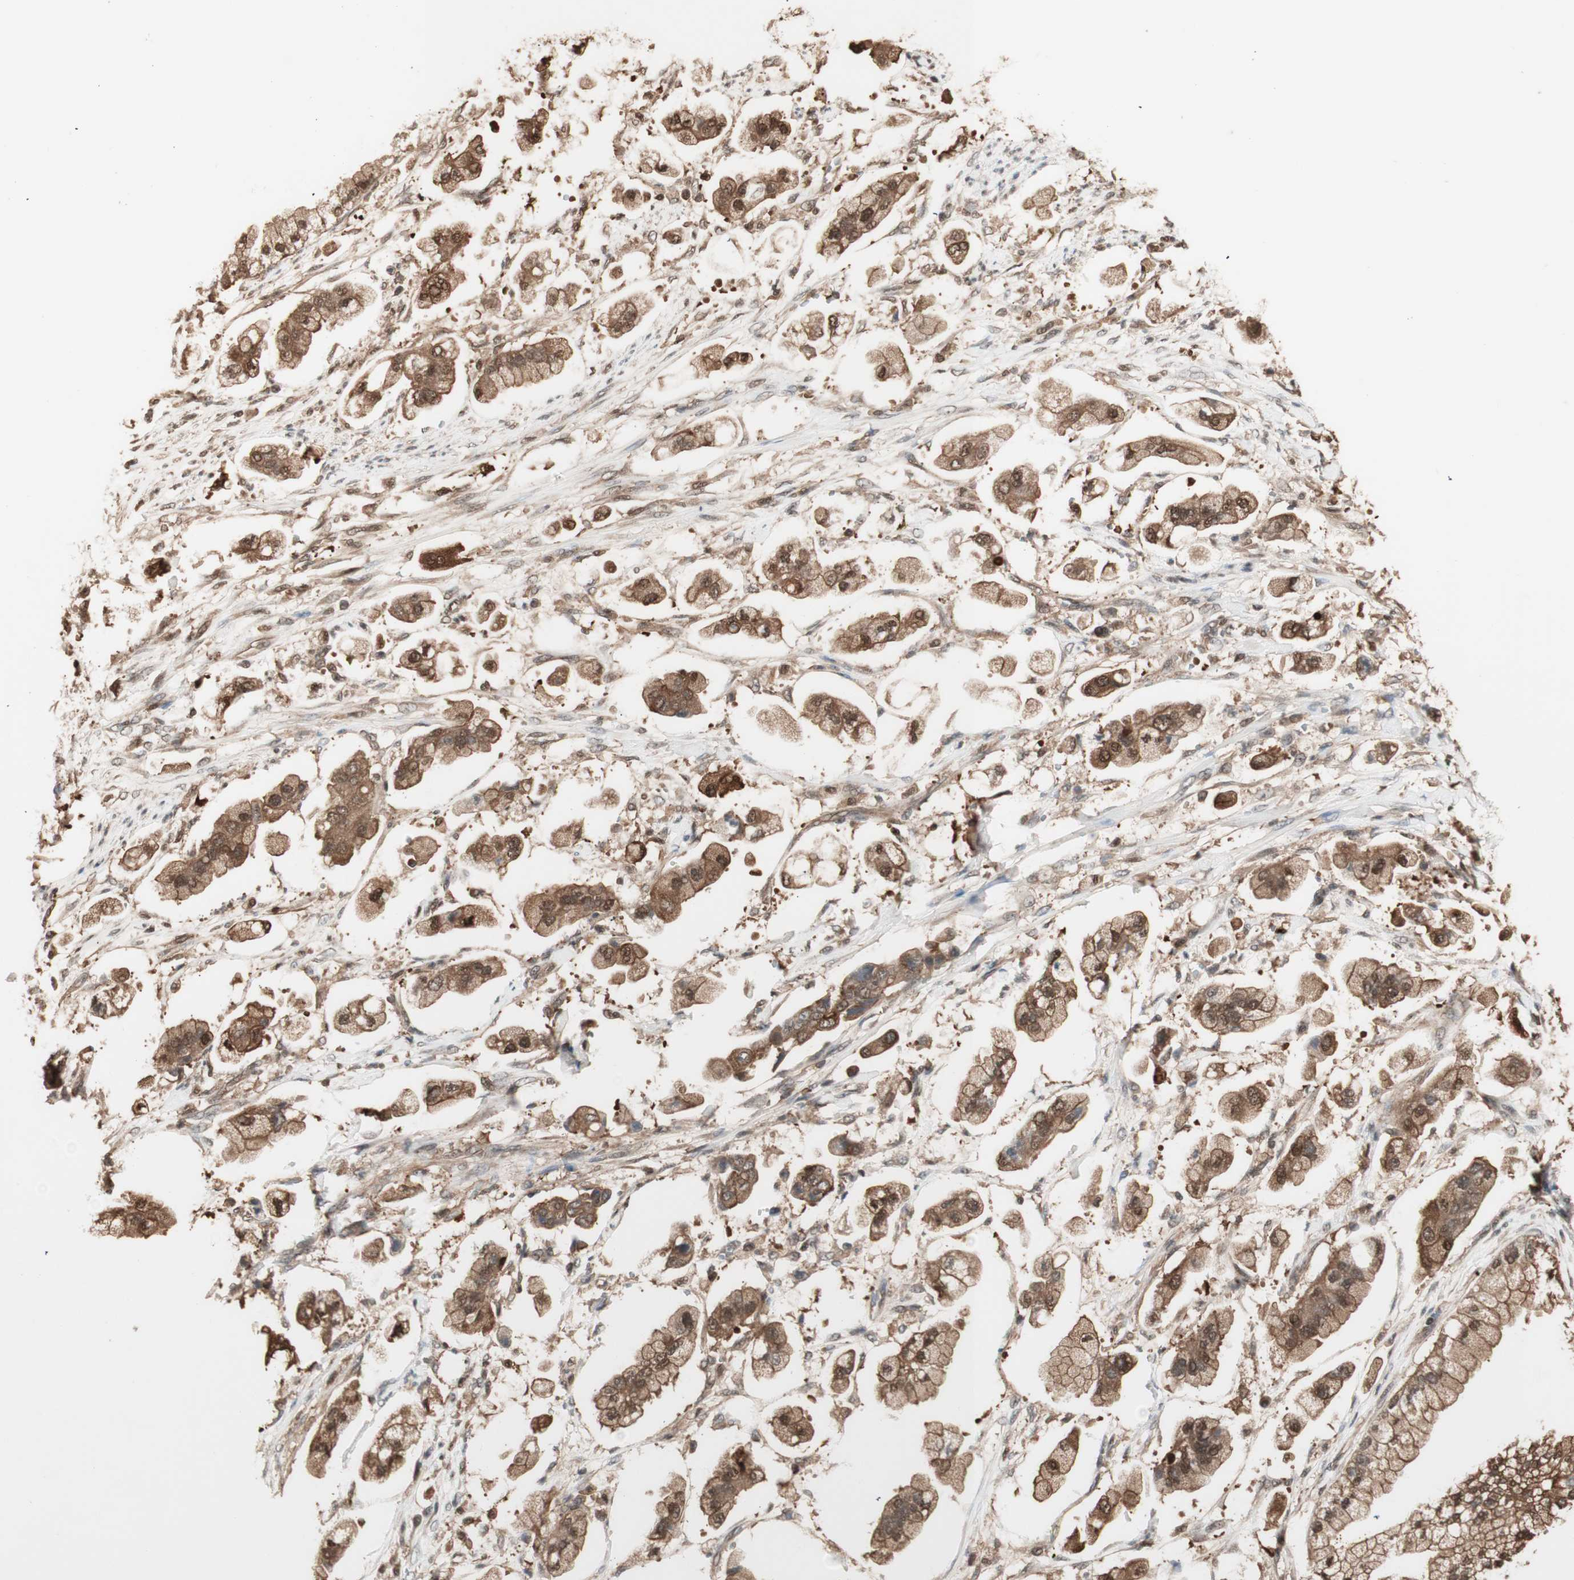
{"staining": {"intensity": "moderate", "quantity": ">75%", "location": "cytoplasmic/membranous,nuclear"}, "tissue": "stomach cancer", "cell_type": "Tumor cells", "image_type": "cancer", "snomed": [{"axis": "morphology", "description": "Adenocarcinoma, NOS"}, {"axis": "topography", "description": "Stomach"}], "caption": "Tumor cells display medium levels of moderate cytoplasmic/membranous and nuclear positivity in approximately >75% of cells in human stomach cancer. The staining is performed using DAB (3,3'-diaminobenzidine) brown chromogen to label protein expression. The nuclei are counter-stained blue using hematoxylin.", "gene": "YWHAB", "patient": {"sex": "male", "age": 62}}